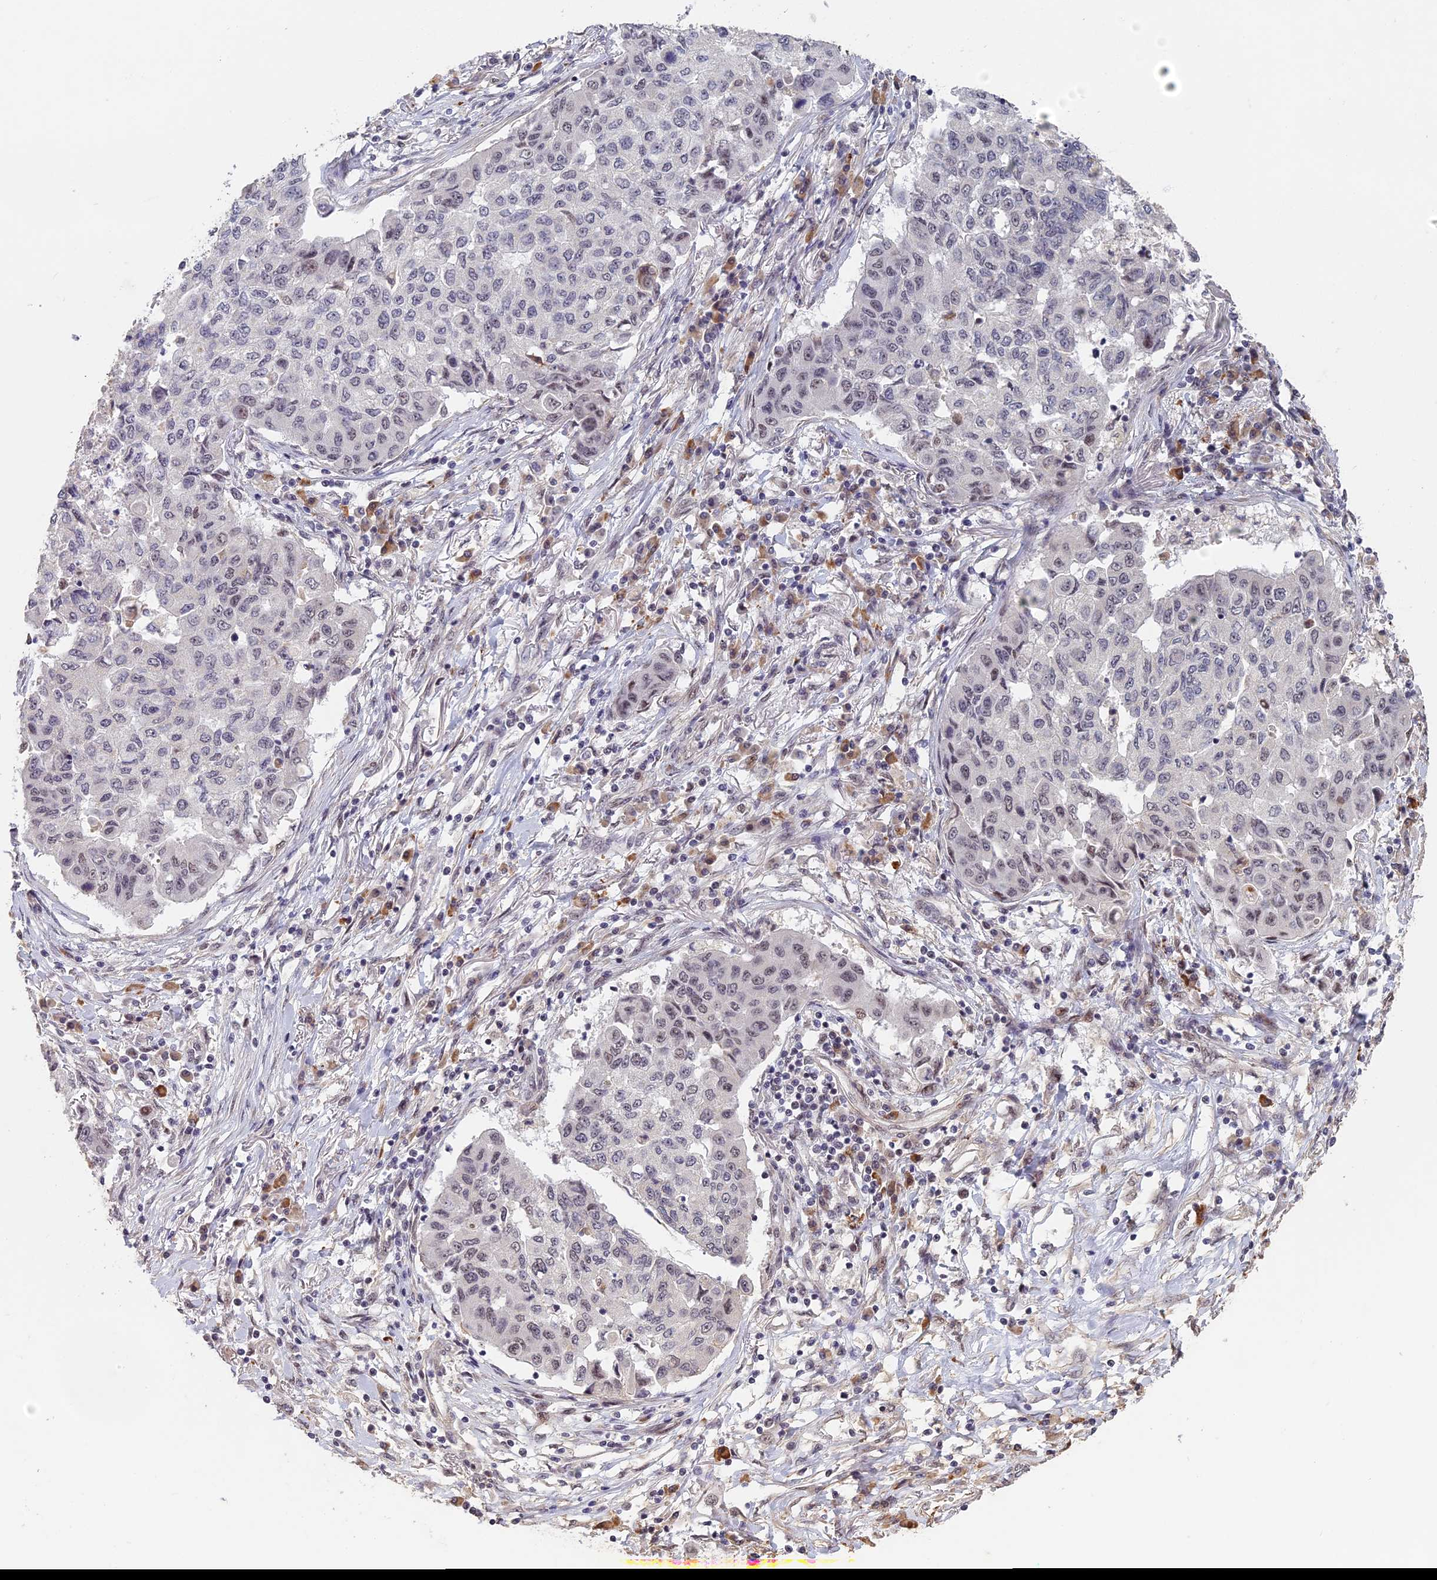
{"staining": {"intensity": "weak", "quantity": "<25%", "location": "nuclear"}, "tissue": "lung cancer", "cell_type": "Tumor cells", "image_type": "cancer", "snomed": [{"axis": "morphology", "description": "Squamous cell carcinoma, NOS"}, {"axis": "topography", "description": "Lung"}], "caption": "Lung cancer was stained to show a protein in brown. There is no significant expression in tumor cells.", "gene": "MORF4L1", "patient": {"sex": "male", "age": 74}}